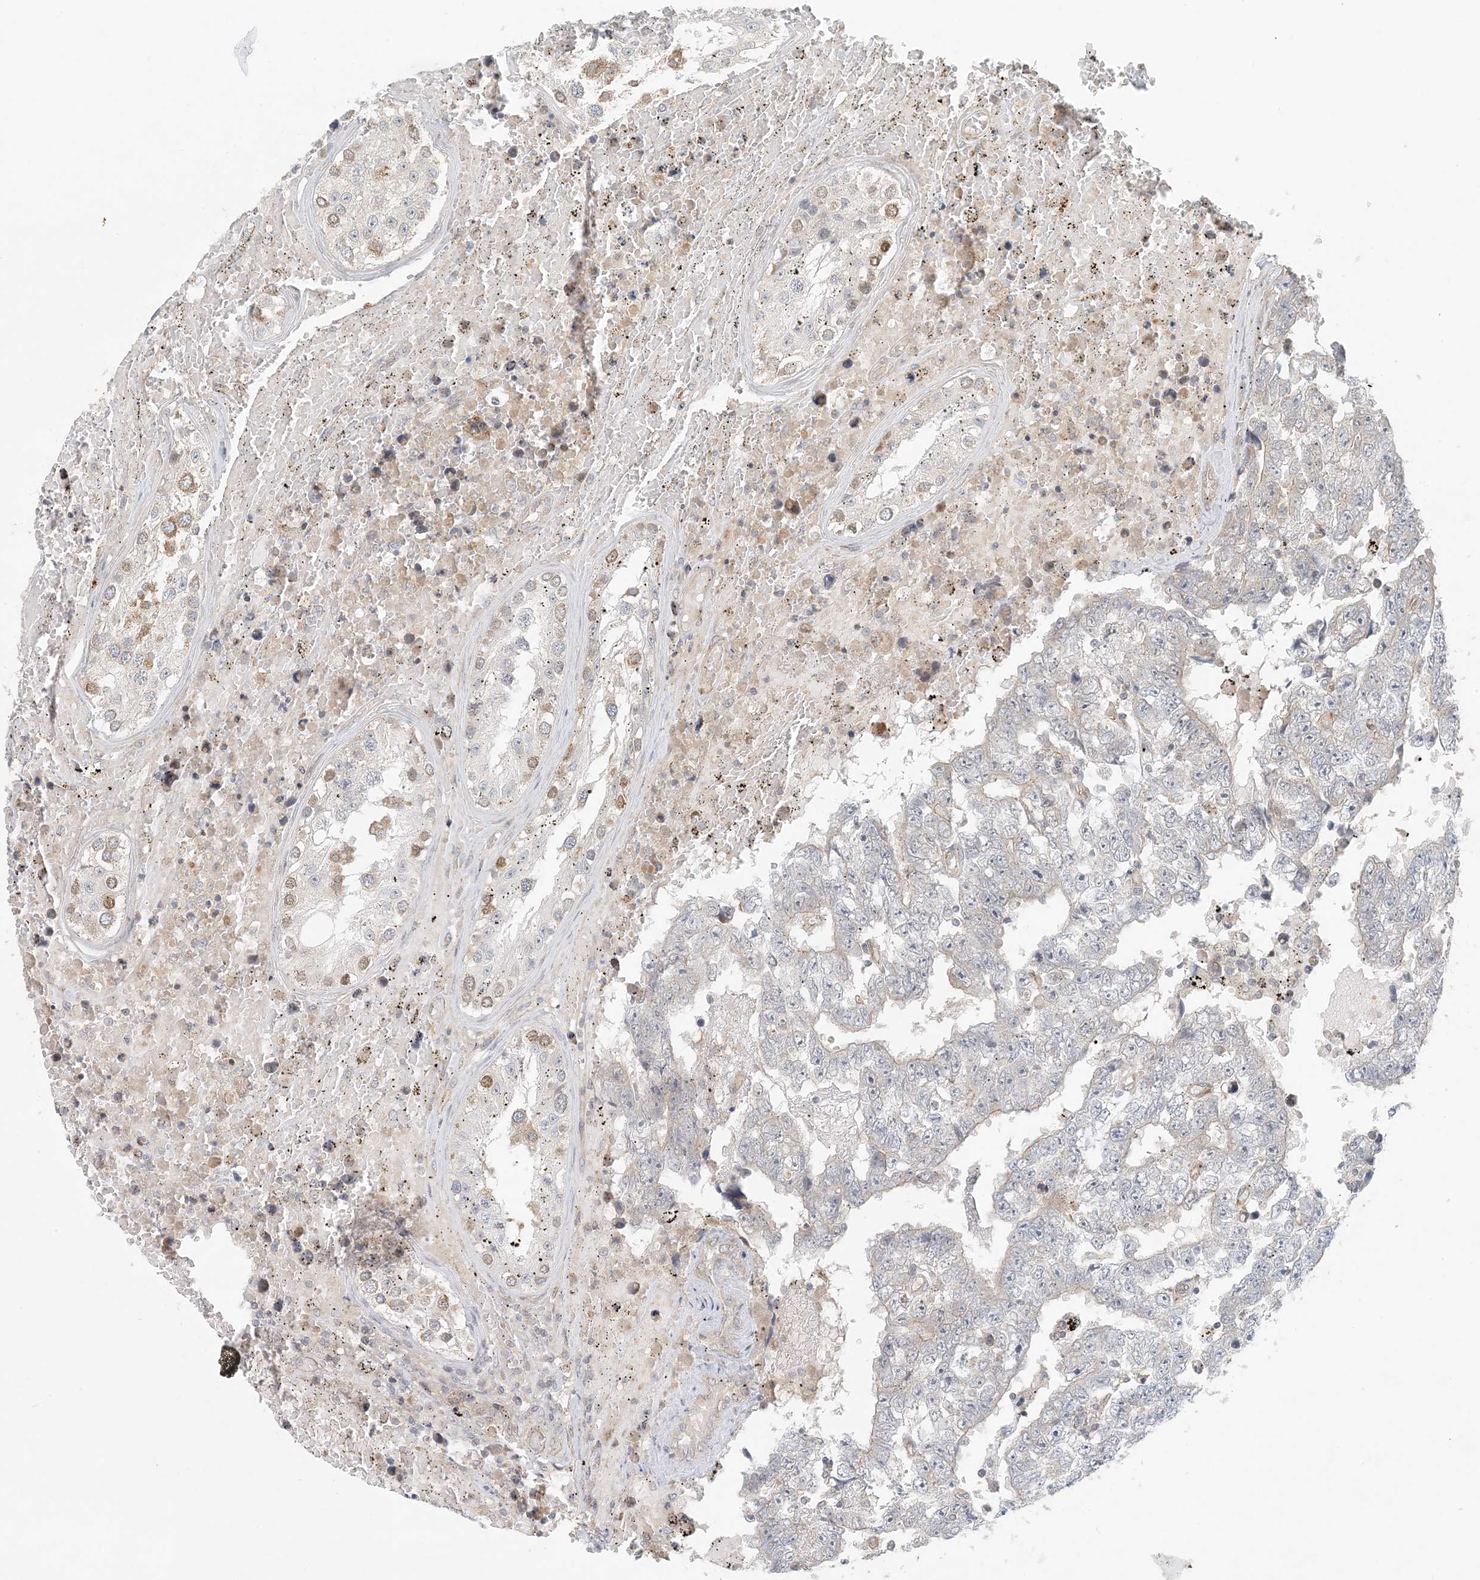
{"staining": {"intensity": "weak", "quantity": "<25%", "location": "cytoplasmic/membranous"}, "tissue": "testis cancer", "cell_type": "Tumor cells", "image_type": "cancer", "snomed": [{"axis": "morphology", "description": "Carcinoma, Embryonal, NOS"}, {"axis": "topography", "description": "Testis"}], "caption": "Tumor cells show no significant staining in embryonal carcinoma (testis).", "gene": "OBI1", "patient": {"sex": "male", "age": 25}}